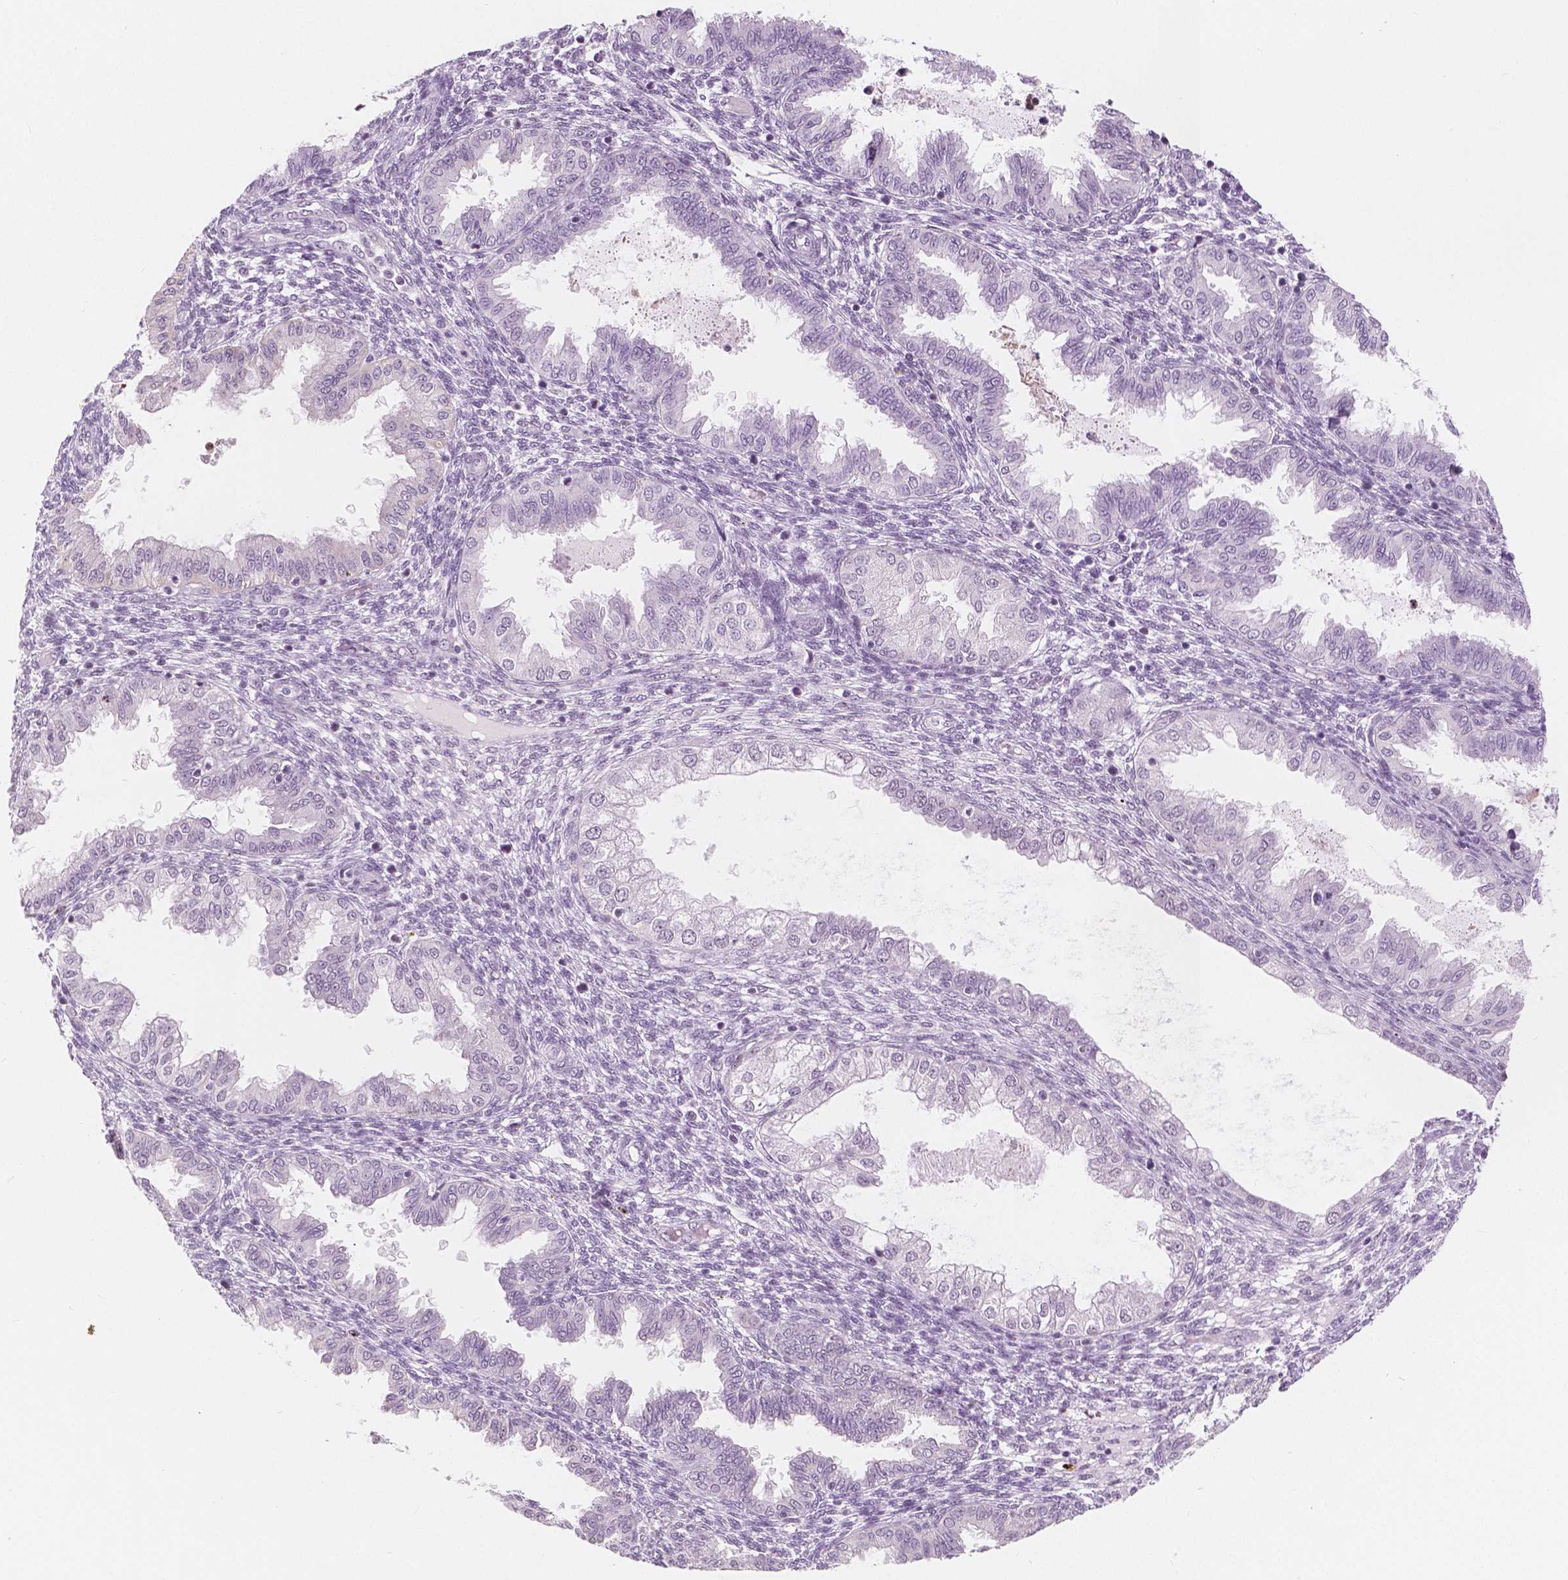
{"staining": {"intensity": "negative", "quantity": "none", "location": "none"}, "tissue": "endometrium", "cell_type": "Cells in endometrial stroma", "image_type": "normal", "snomed": [{"axis": "morphology", "description": "Normal tissue, NOS"}, {"axis": "topography", "description": "Endometrium"}], "caption": "Immunohistochemistry (IHC) histopathology image of unremarkable endometrium: endometrium stained with DAB demonstrates no significant protein expression in cells in endometrial stroma.", "gene": "NOLC1", "patient": {"sex": "female", "age": 33}}